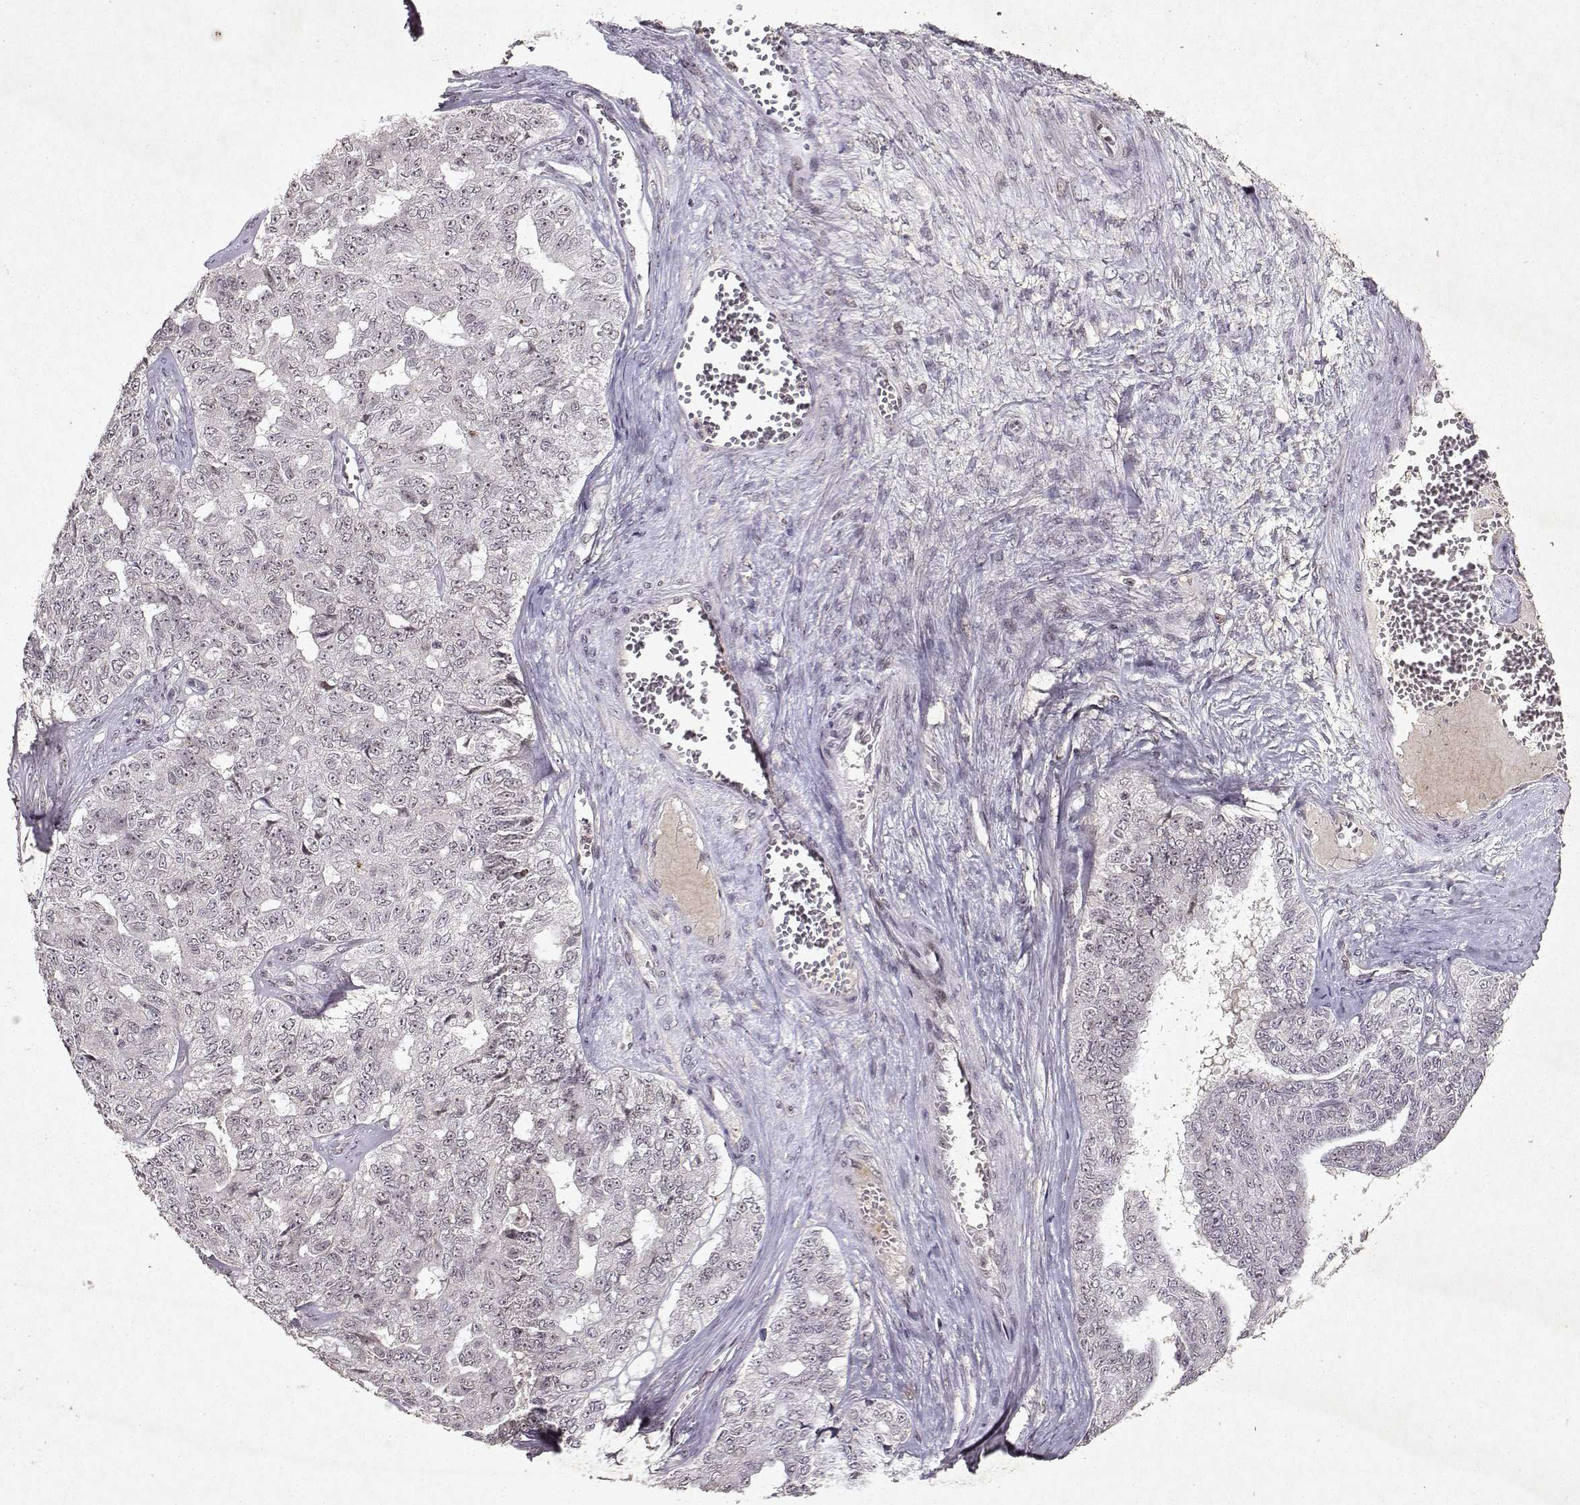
{"staining": {"intensity": "negative", "quantity": "none", "location": "none"}, "tissue": "ovarian cancer", "cell_type": "Tumor cells", "image_type": "cancer", "snomed": [{"axis": "morphology", "description": "Cystadenocarcinoma, serous, NOS"}, {"axis": "topography", "description": "Ovary"}], "caption": "This is an immunohistochemistry (IHC) photomicrograph of ovarian cancer. There is no staining in tumor cells.", "gene": "DDX56", "patient": {"sex": "female", "age": 71}}